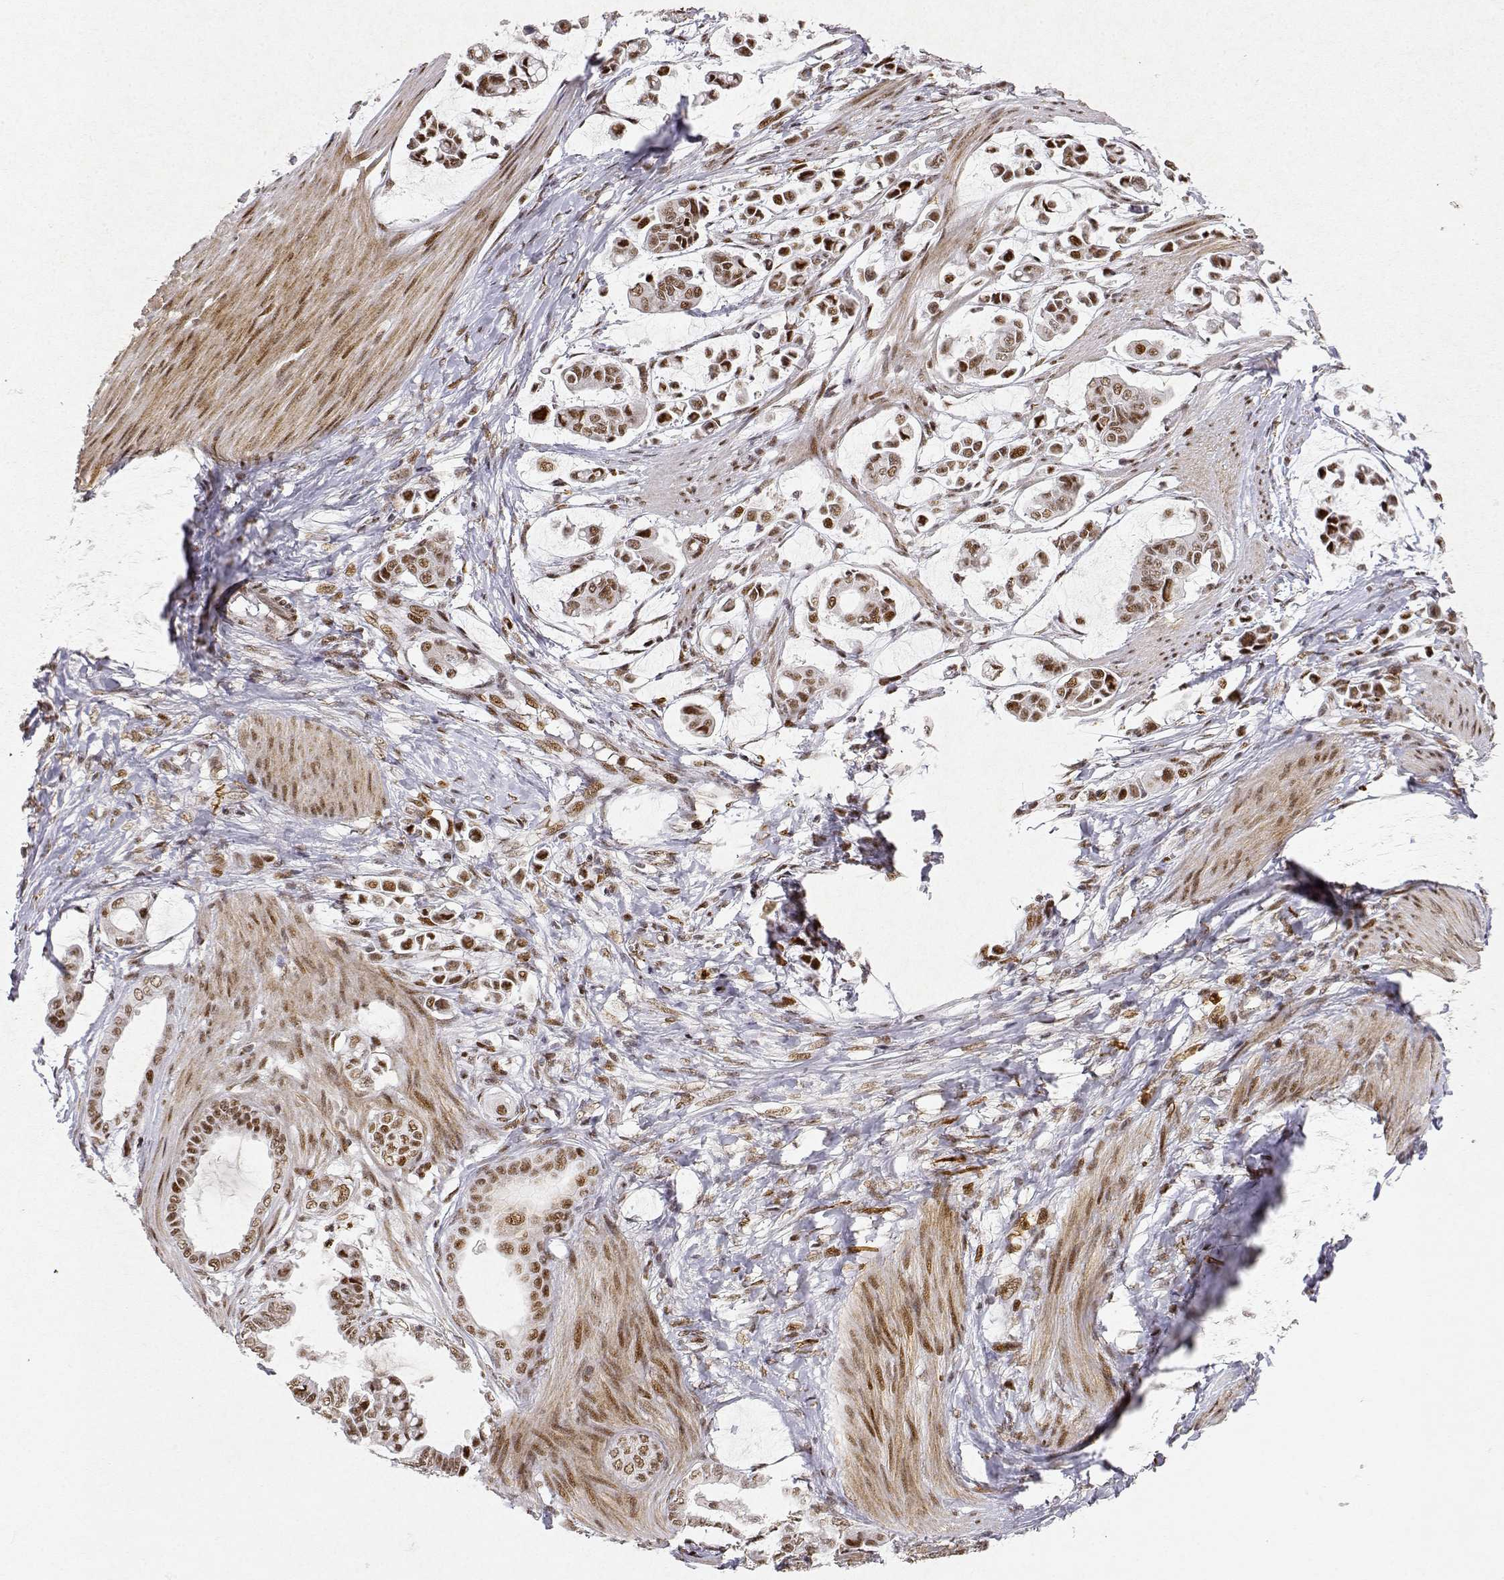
{"staining": {"intensity": "moderate", "quantity": ">75%", "location": "nuclear"}, "tissue": "stomach cancer", "cell_type": "Tumor cells", "image_type": "cancer", "snomed": [{"axis": "morphology", "description": "Adenocarcinoma, NOS"}, {"axis": "topography", "description": "Stomach"}], "caption": "Stomach cancer stained for a protein reveals moderate nuclear positivity in tumor cells.", "gene": "RSF1", "patient": {"sex": "male", "age": 82}}